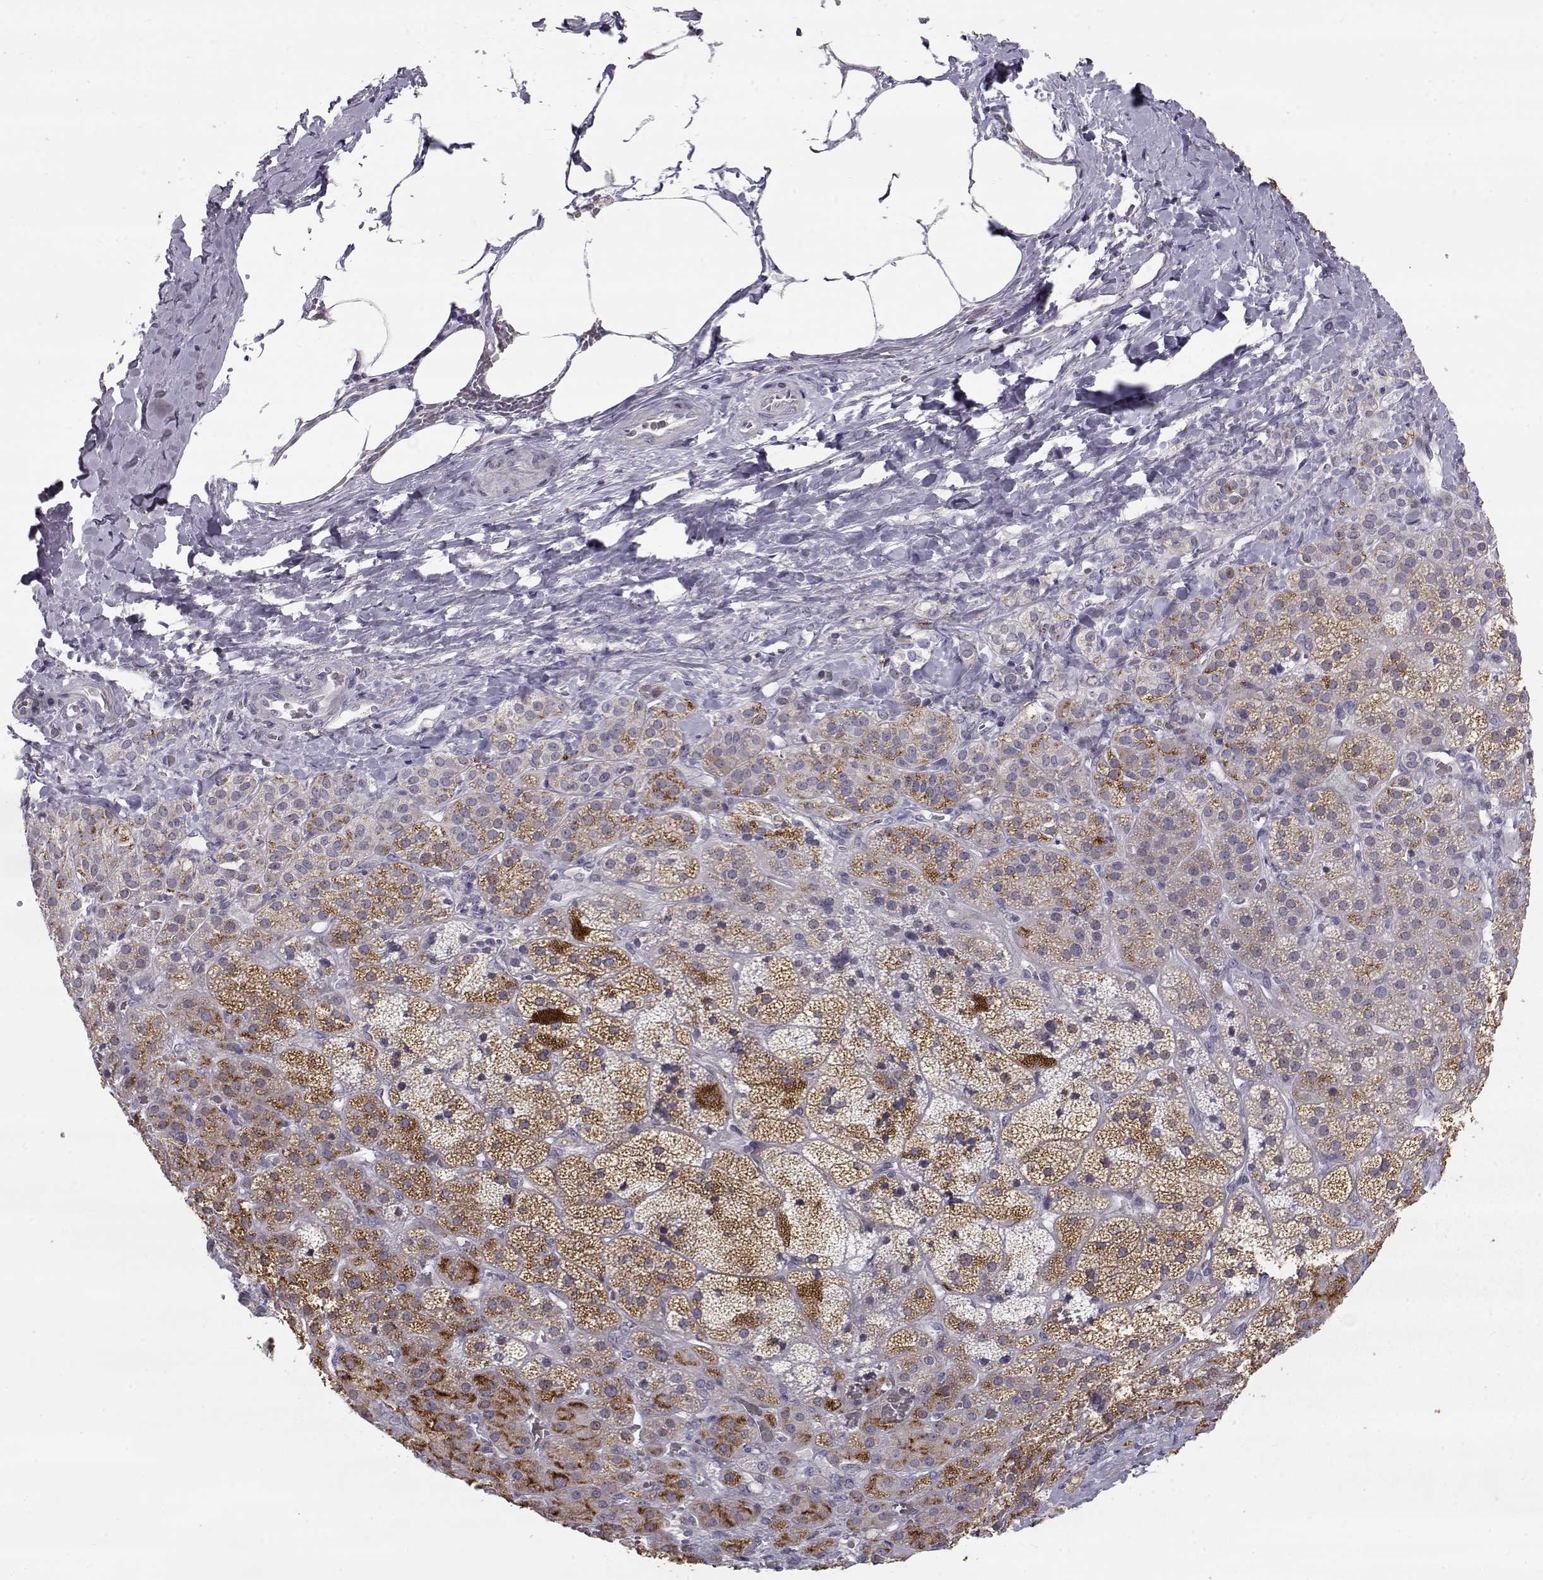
{"staining": {"intensity": "strong", "quantity": ">75%", "location": "cytoplasmic/membranous"}, "tissue": "adrenal gland", "cell_type": "Glandular cells", "image_type": "normal", "snomed": [{"axis": "morphology", "description": "Normal tissue, NOS"}, {"axis": "topography", "description": "Adrenal gland"}], "caption": "A brown stain shows strong cytoplasmic/membranous expression of a protein in glandular cells of normal human adrenal gland.", "gene": "NPVF", "patient": {"sex": "male", "age": 57}}